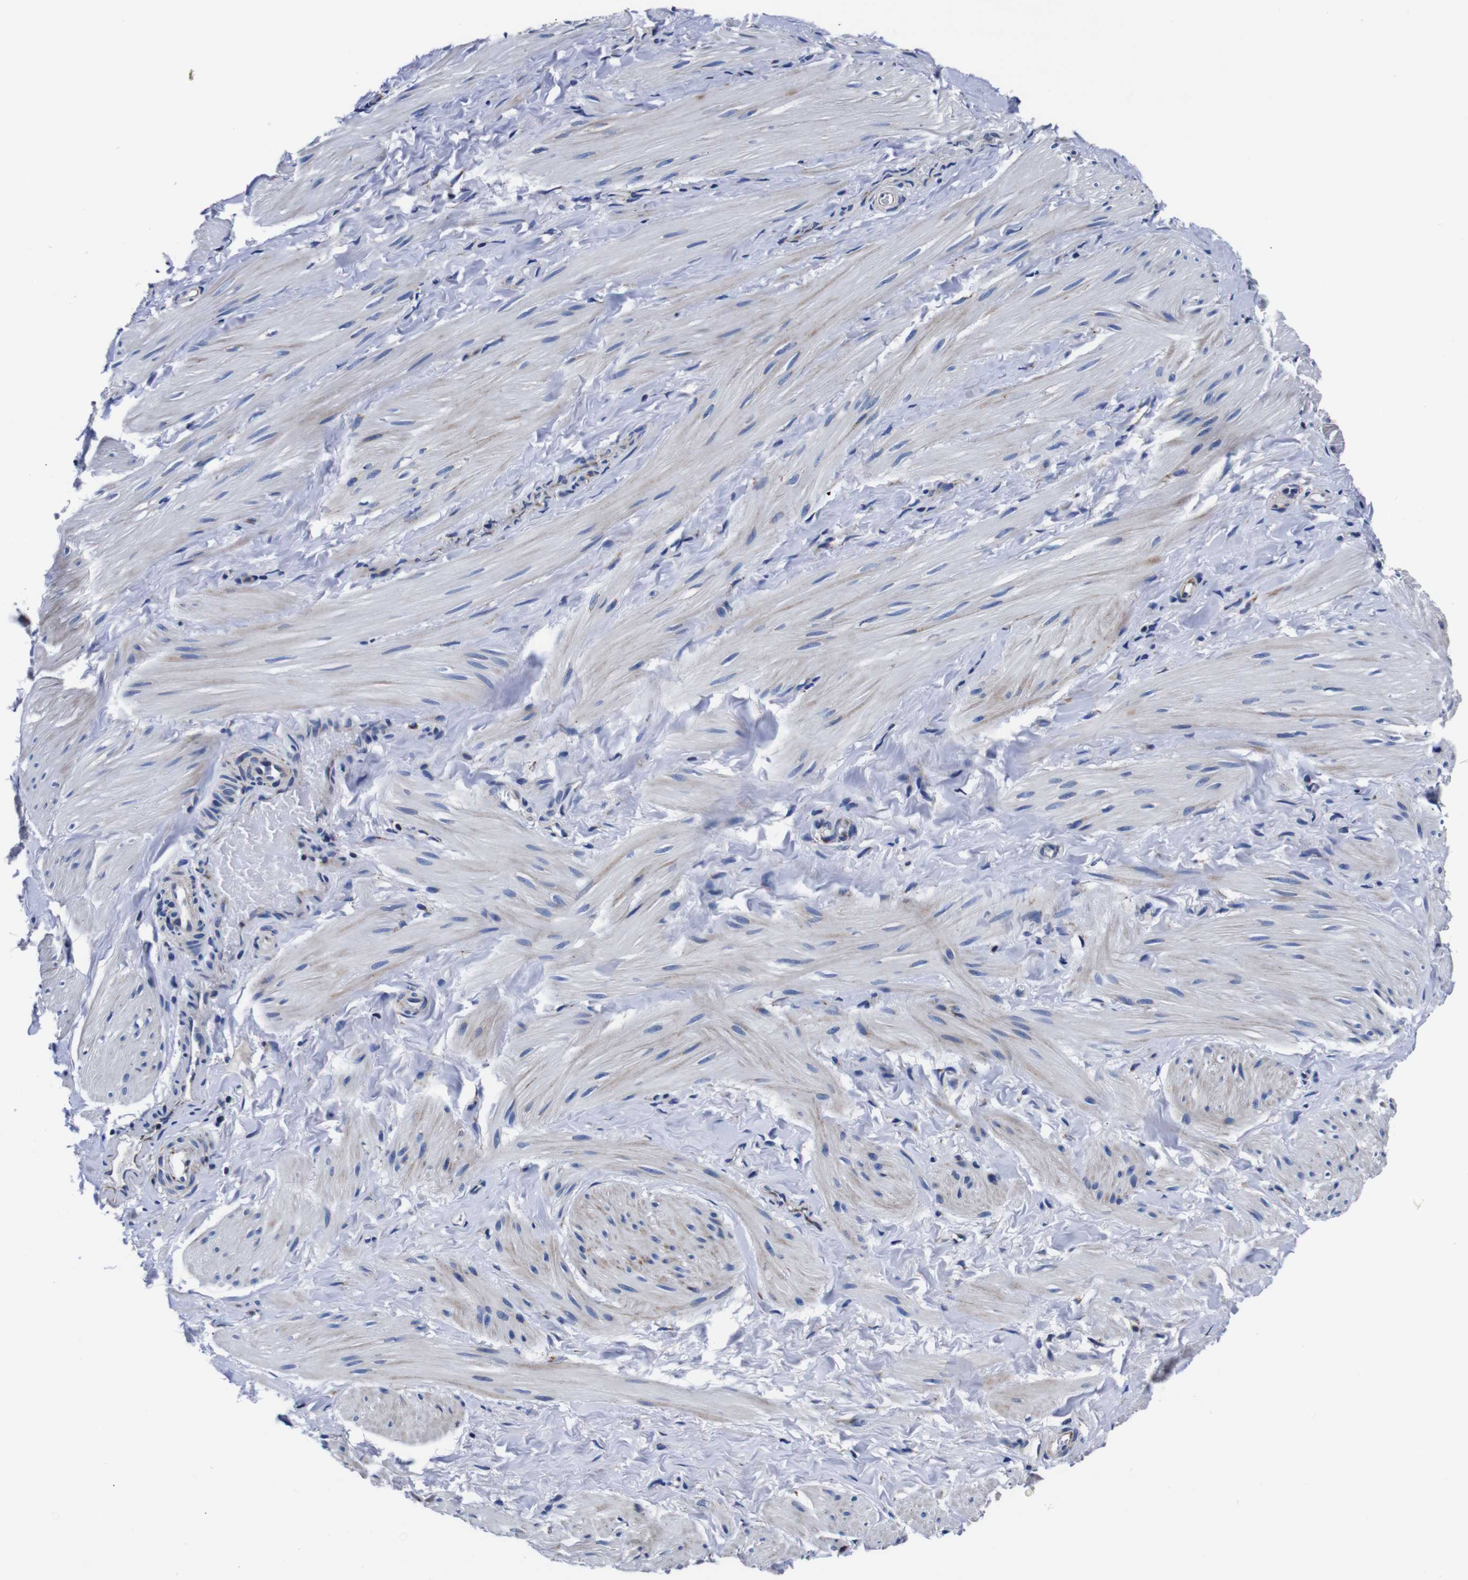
{"staining": {"intensity": "negative", "quantity": "none", "location": "none"}, "tissue": "smooth muscle", "cell_type": "Smooth muscle cells", "image_type": "normal", "snomed": [{"axis": "morphology", "description": "Normal tissue, NOS"}, {"axis": "topography", "description": "Smooth muscle"}], "caption": "Immunohistochemical staining of normal smooth muscle reveals no significant positivity in smooth muscle cells.", "gene": "FKBP9", "patient": {"sex": "male", "age": 16}}